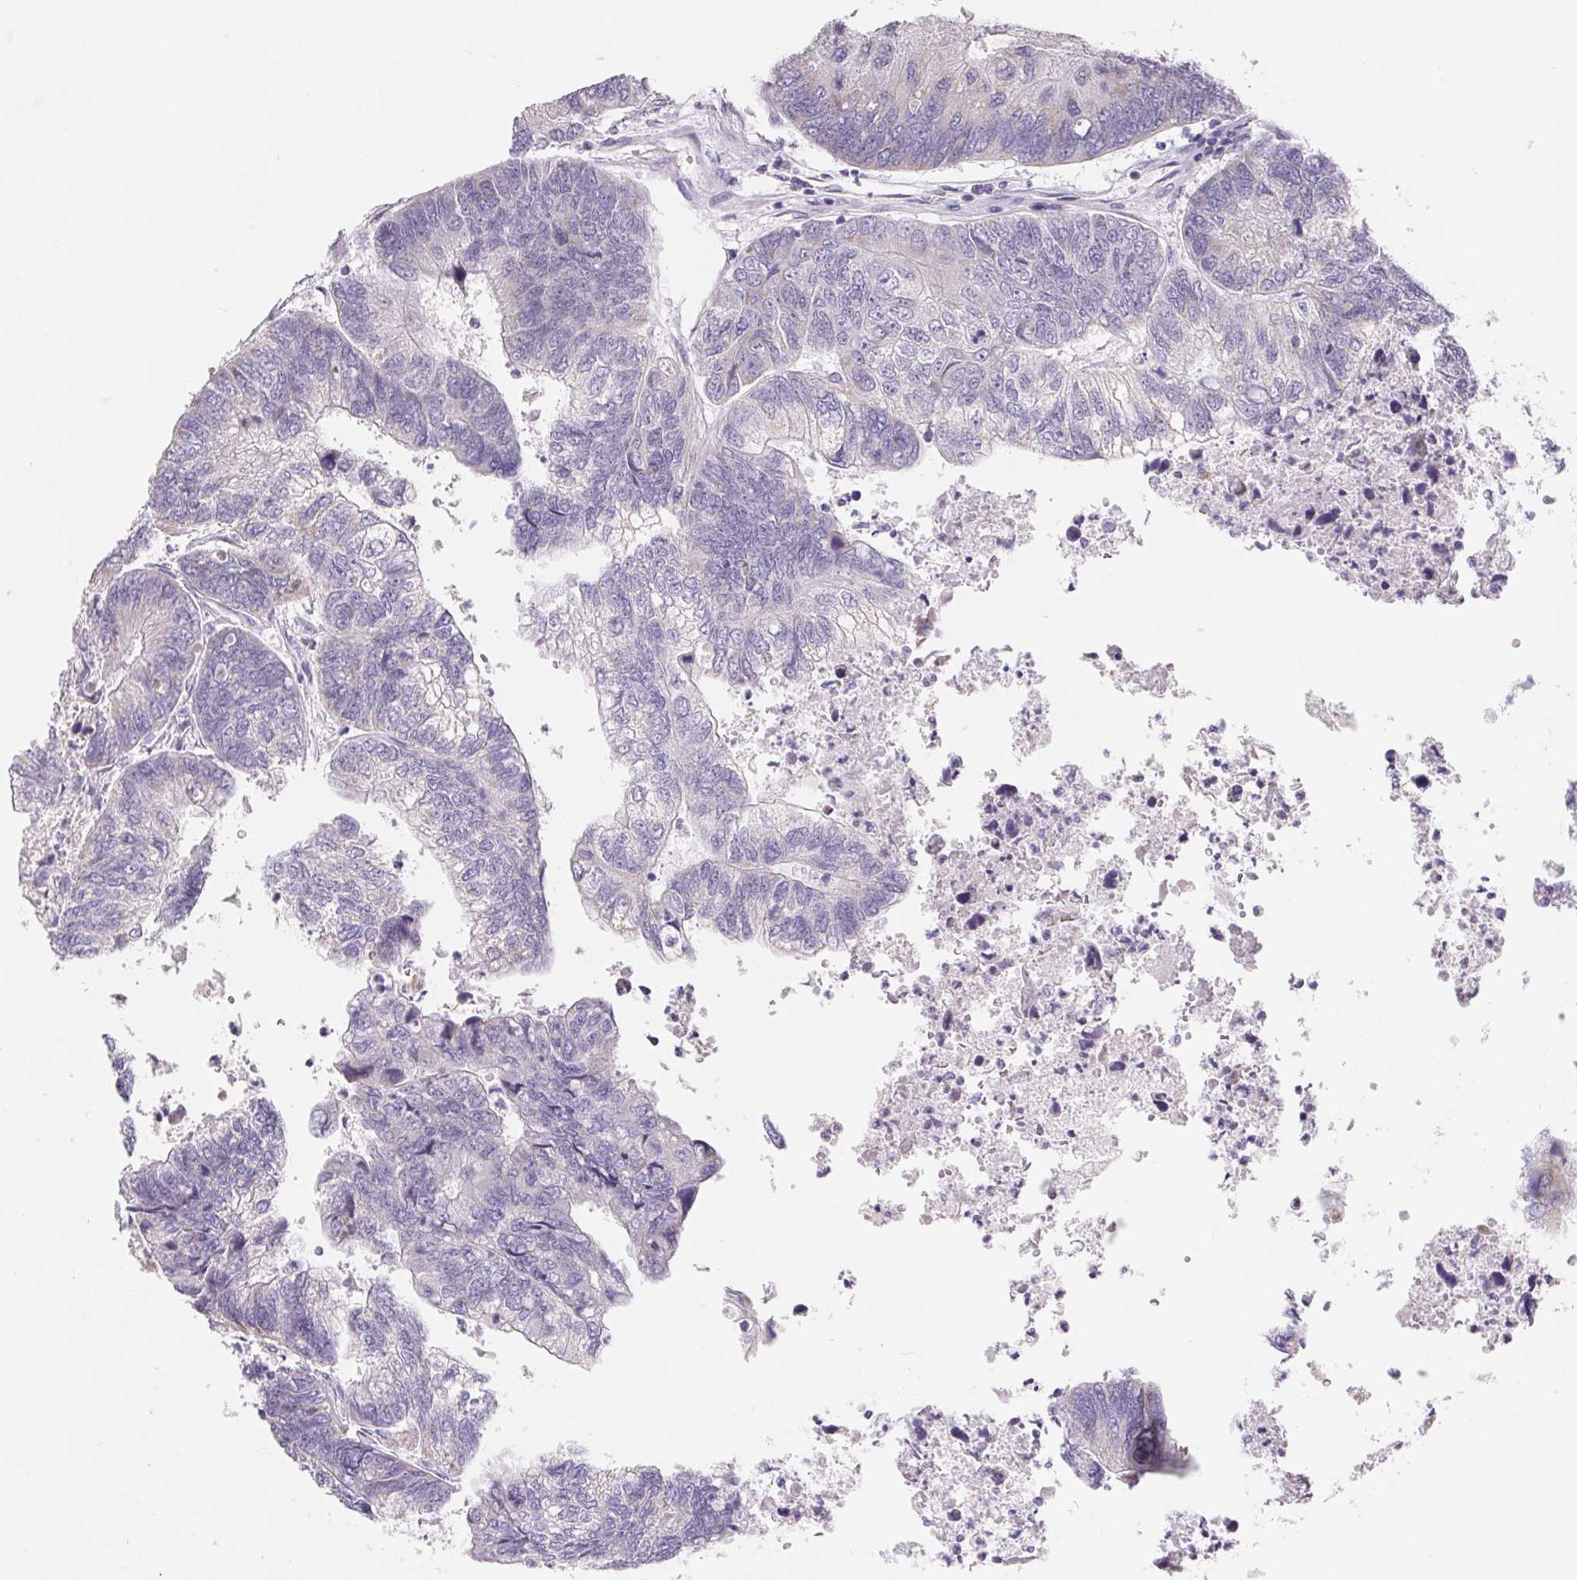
{"staining": {"intensity": "negative", "quantity": "none", "location": "none"}, "tissue": "colorectal cancer", "cell_type": "Tumor cells", "image_type": "cancer", "snomed": [{"axis": "morphology", "description": "Adenocarcinoma, NOS"}, {"axis": "topography", "description": "Colon"}], "caption": "High power microscopy image of an immunohistochemistry histopathology image of colorectal cancer (adenocarcinoma), revealing no significant expression in tumor cells. (DAB (3,3'-diaminobenzidine) IHC, high magnification).", "gene": "FDX1", "patient": {"sex": "female", "age": 67}}